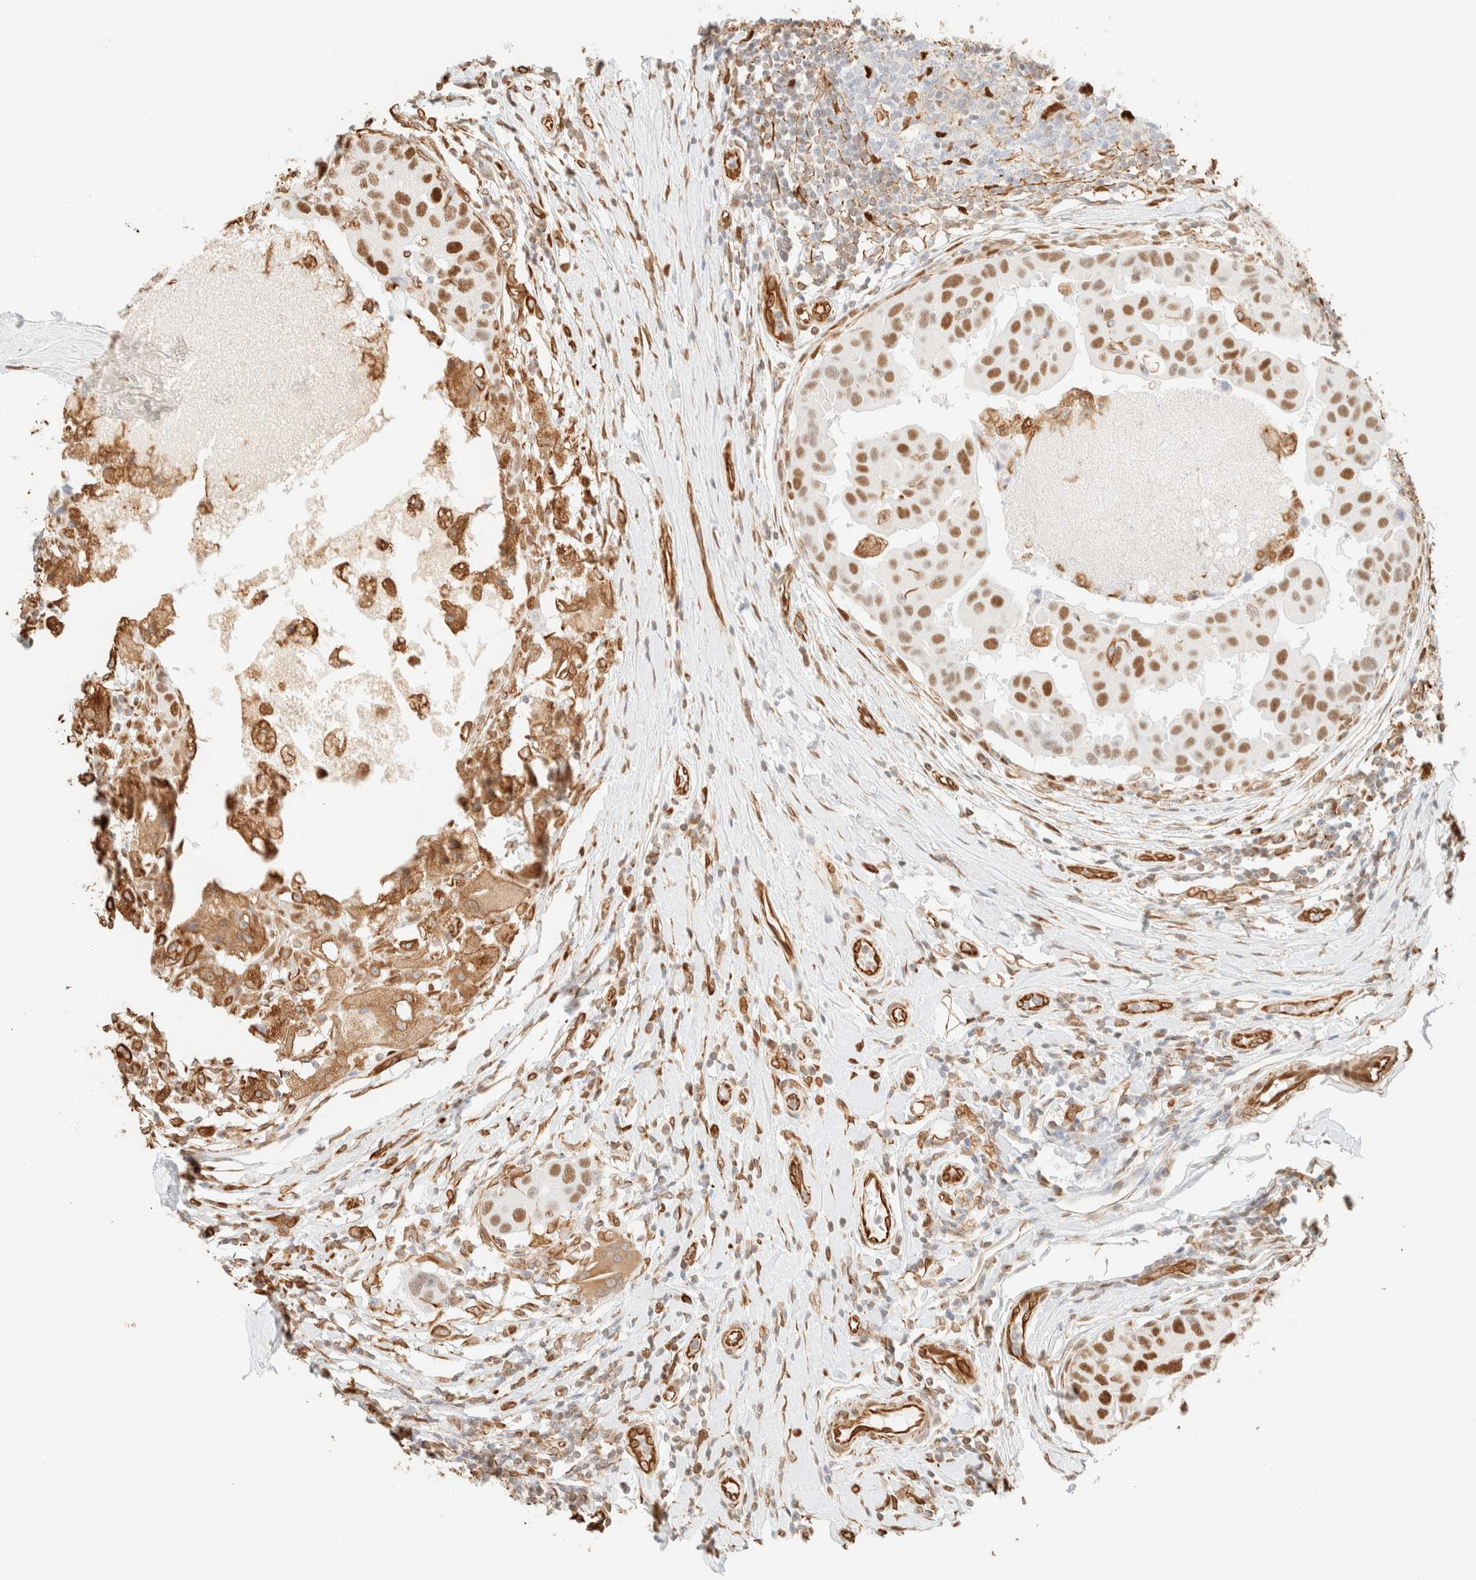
{"staining": {"intensity": "moderate", "quantity": "25%-75%", "location": "nuclear"}, "tissue": "breast cancer", "cell_type": "Tumor cells", "image_type": "cancer", "snomed": [{"axis": "morphology", "description": "Duct carcinoma"}, {"axis": "topography", "description": "Breast"}], "caption": "Breast infiltrating ductal carcinoma stained with DAB (3,3'-diaminobenzidine) immunohistochemistry (IHC) demonstrates medium levels of moderate nuclear positivity in approximately 25%-75% of tumor cells.", "gene": "ZSCAN18", "patient": {"sex": "female", "age": 27}}